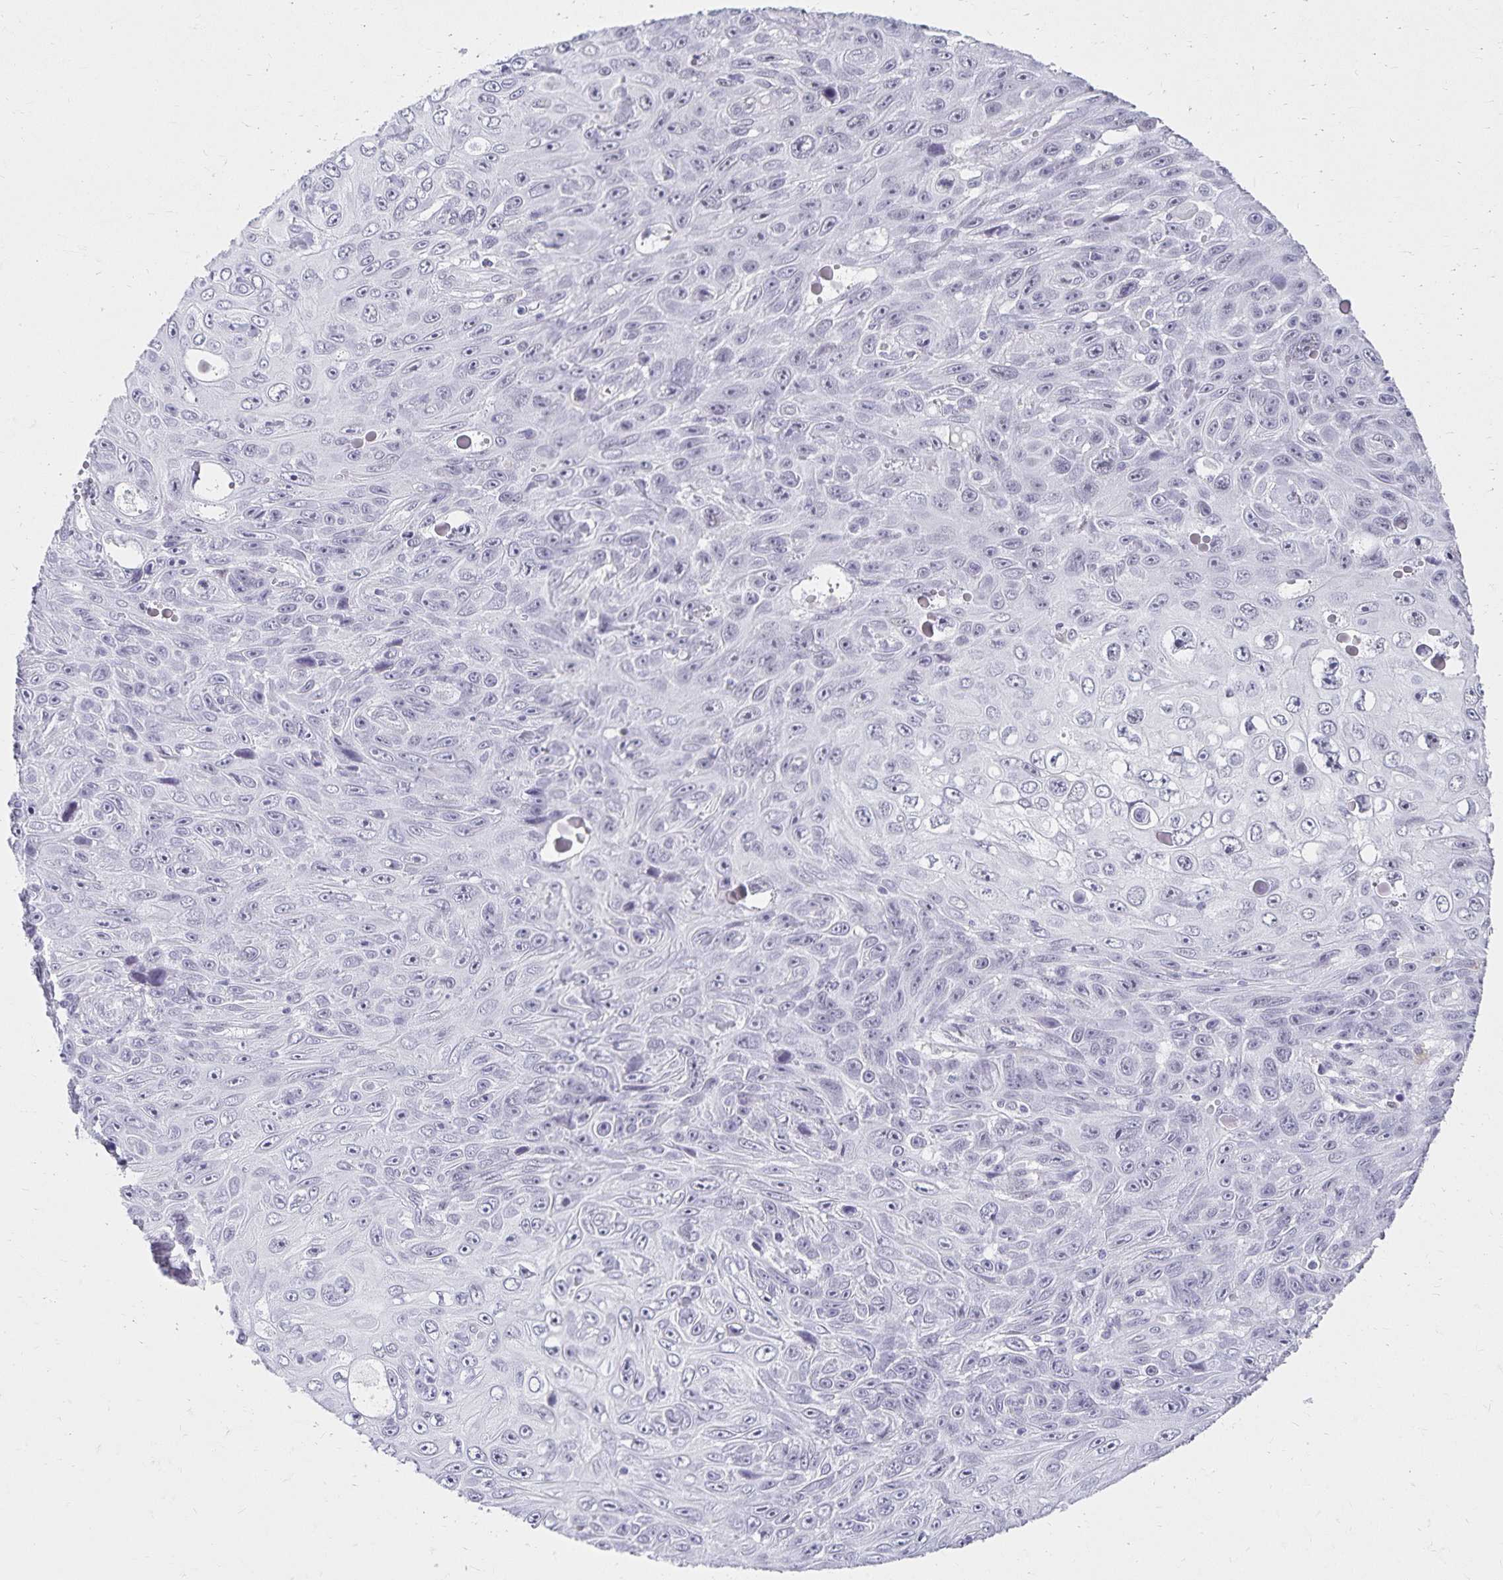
{"staining": {"intensity": "negative", "quantity": "none", "location": "none"}, "tissue": "skin cancer", "cell_type": "Tumor cells", "image_type": "cancer", "snomed": [{"axis": "morphology", "description": "Squamous cell carcinoma, NOS"}, {"axis": "topography", "description": "Skin"}], "caption": "Immunohistochemistry of human skin cancer (squamous cell carcinoma) demonstrates no staining in tumor cells.", "gene": "C20orf85", "patient": {"sex": "male", "age": 82}}